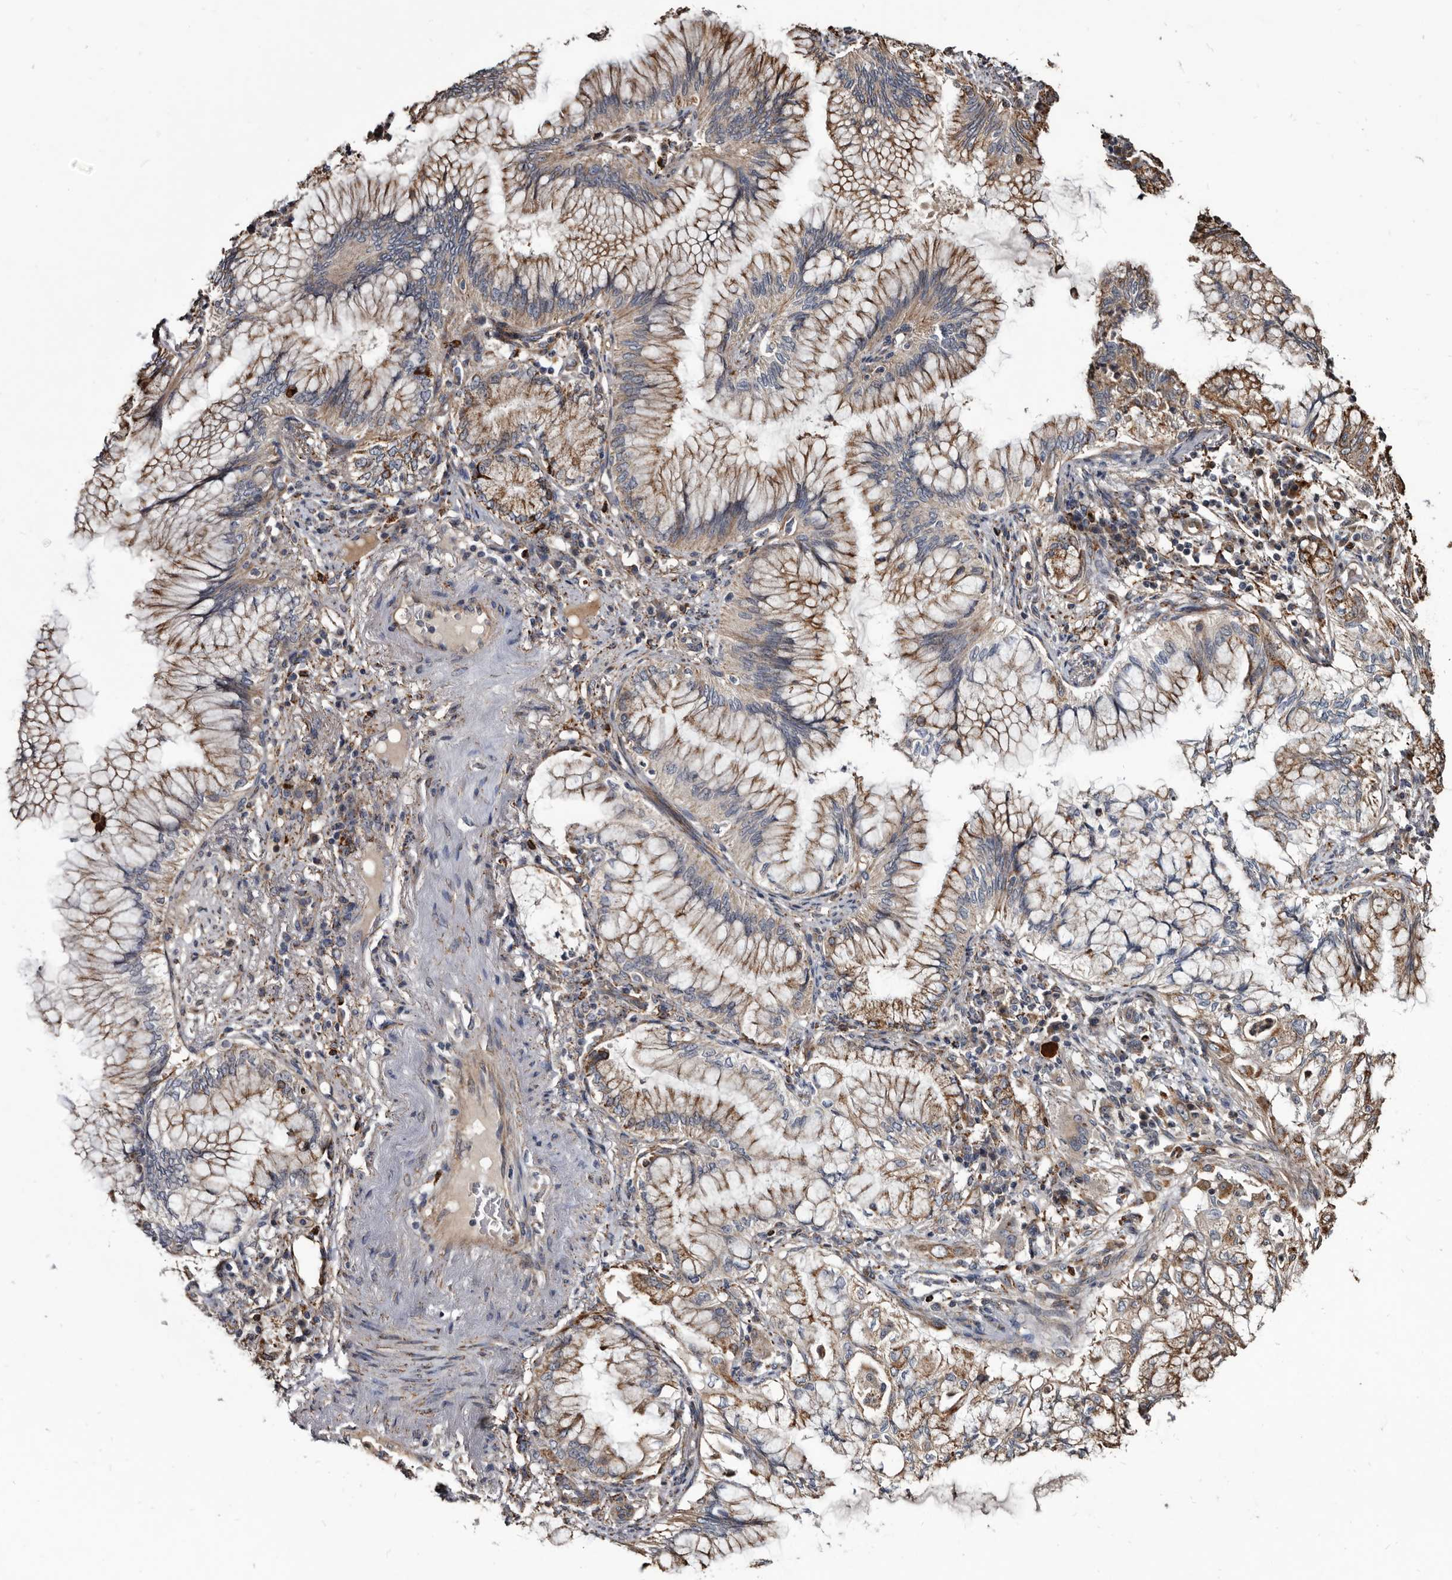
{"staining": {"intensity": "moderate", "quantity": ">75%", "location": "cytoplasmic/membranous"}, "tissue": "lung cancer", "cell_type": "Tumor cells", "image_type": "cancer", "snomed": [{"axis": "morphology", "description": "Adenocarcinoma, NOS"}, {"axis": "topography", "description": "Lung"}], "caption": "Brown immunohistochemical staining in human lung adenocarcinoma displays moderate cytoplasmic/membranous expression in about >75% of tumor cells.", "gene": "CTSA", "patient": {"sex": "female", "age": 70}}